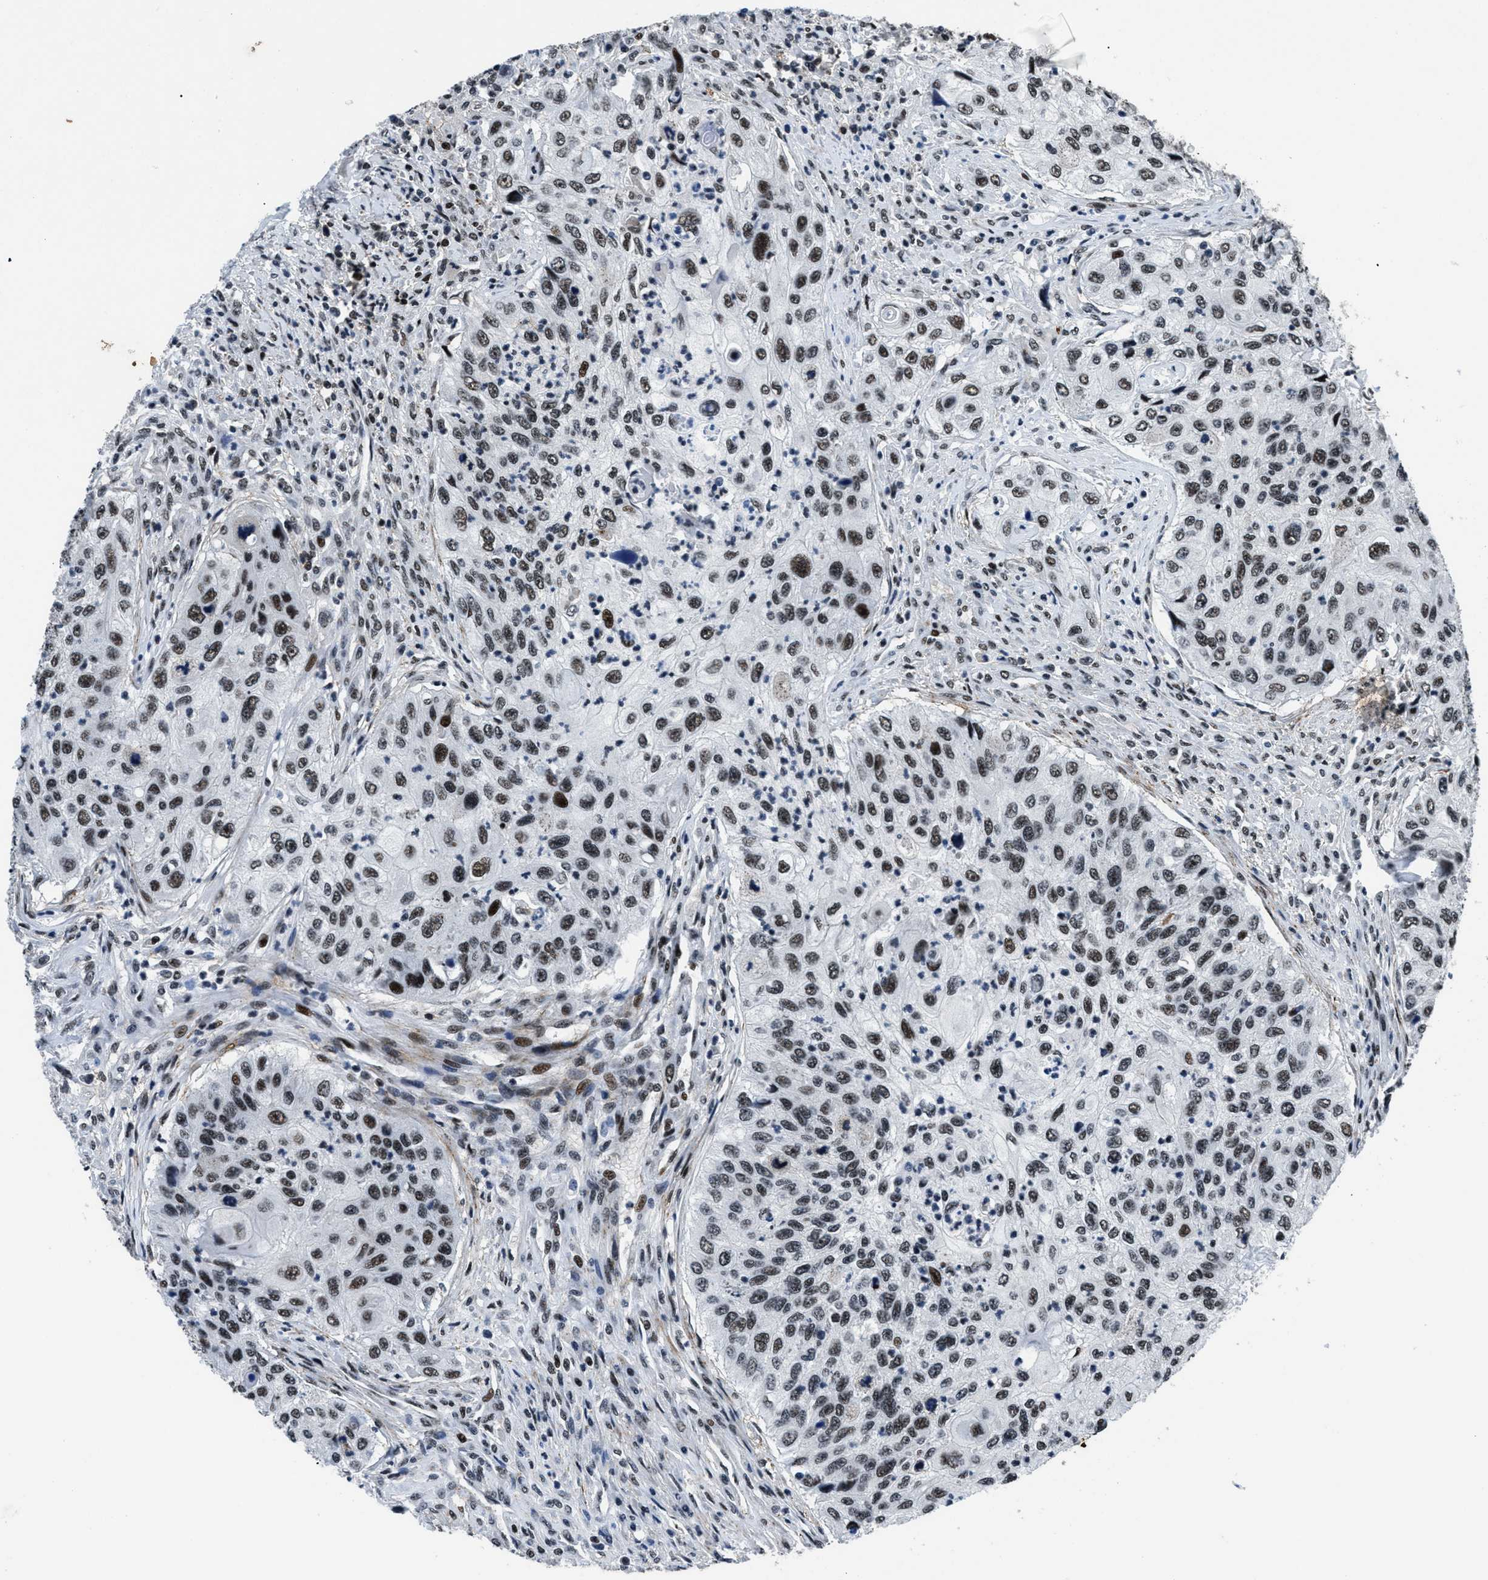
{"staining": {"intensity": "strong", "quantity": ">75%", "location": "nuclear"}, "tissue": "urothelial cancer", "cell_type": "Tumor cells", "image_type": "cancer", "snomed": [{"axis": "morphology", "description": "Urothelial carcinoma, High grade"}, {"axis": "topography", "description": "Urinary bladder"}], "caption": "Immunohistochemistry (DAB (3,3'-diaminobenzidine)) staining of high-grade urothelial carcinoma shows strong nuclear protein positivity in approximately >75% of tumor cells.", "gene": "SMARCB1", "patient": {"sex": "female", "age": 60}}